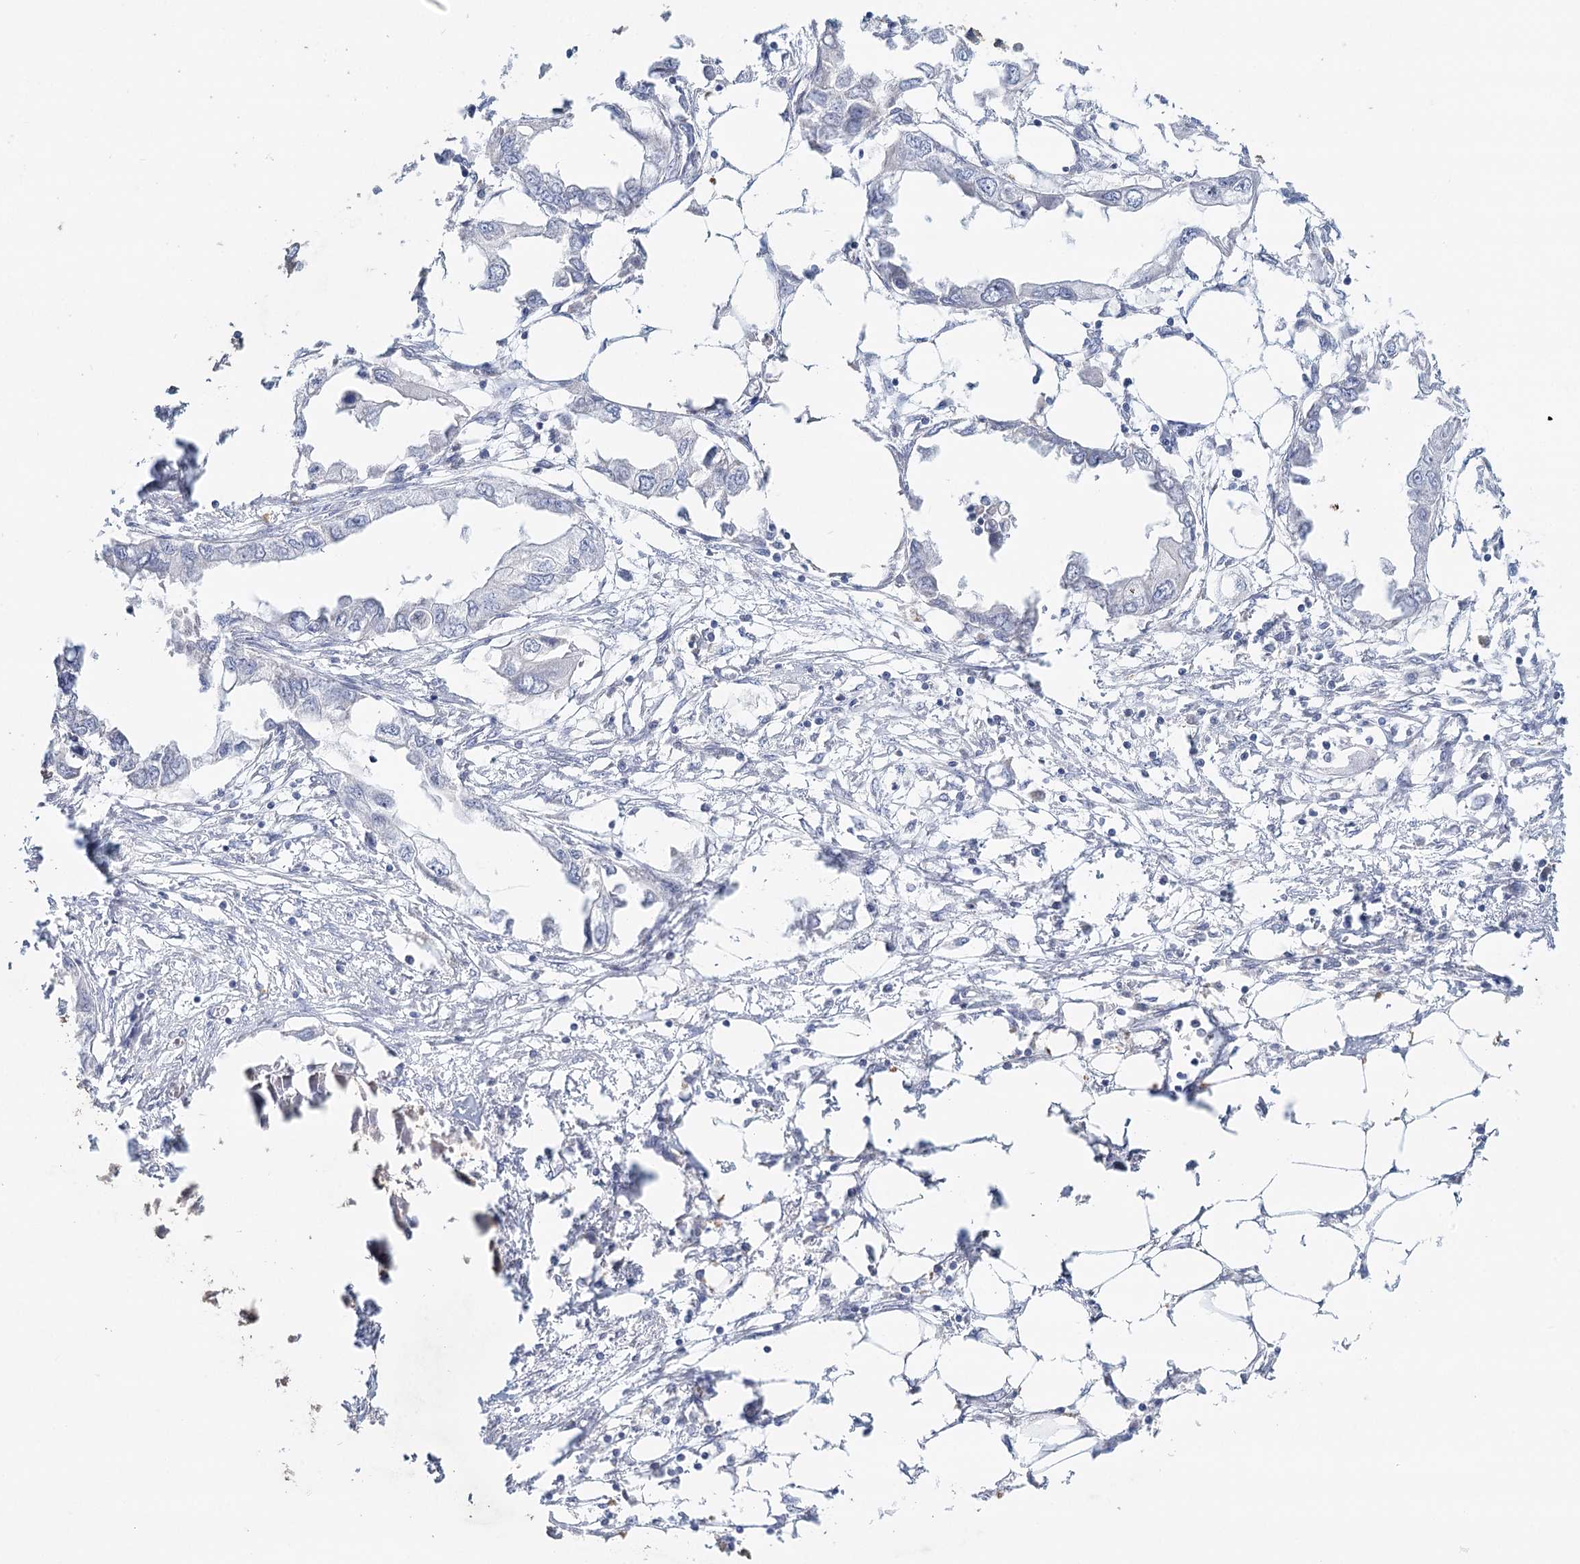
{"staining": {"intensity": "negative", "quantity": "none", "location": "none"}, "tissue": "endometrial cancer", "cell_type": "Tumor cells", "image_type": "cancer", "snomed": [{"axis": "morphology", "description": "Adenocarcinoma, NOS"}, {"axis": "morphology", "description": "Adenocarcinoma, metastatic, NOS"}, {"axis": "topography", "description": "Adipose tissue"}, {"axis": "topography", "description": "Endometrium"}], "caption": "IHC of endometrial adenocarcinoma reveals no staining in tumor cells.", "gene": "PSAPL1", "patient": {"sex": "female", "age": 67}}